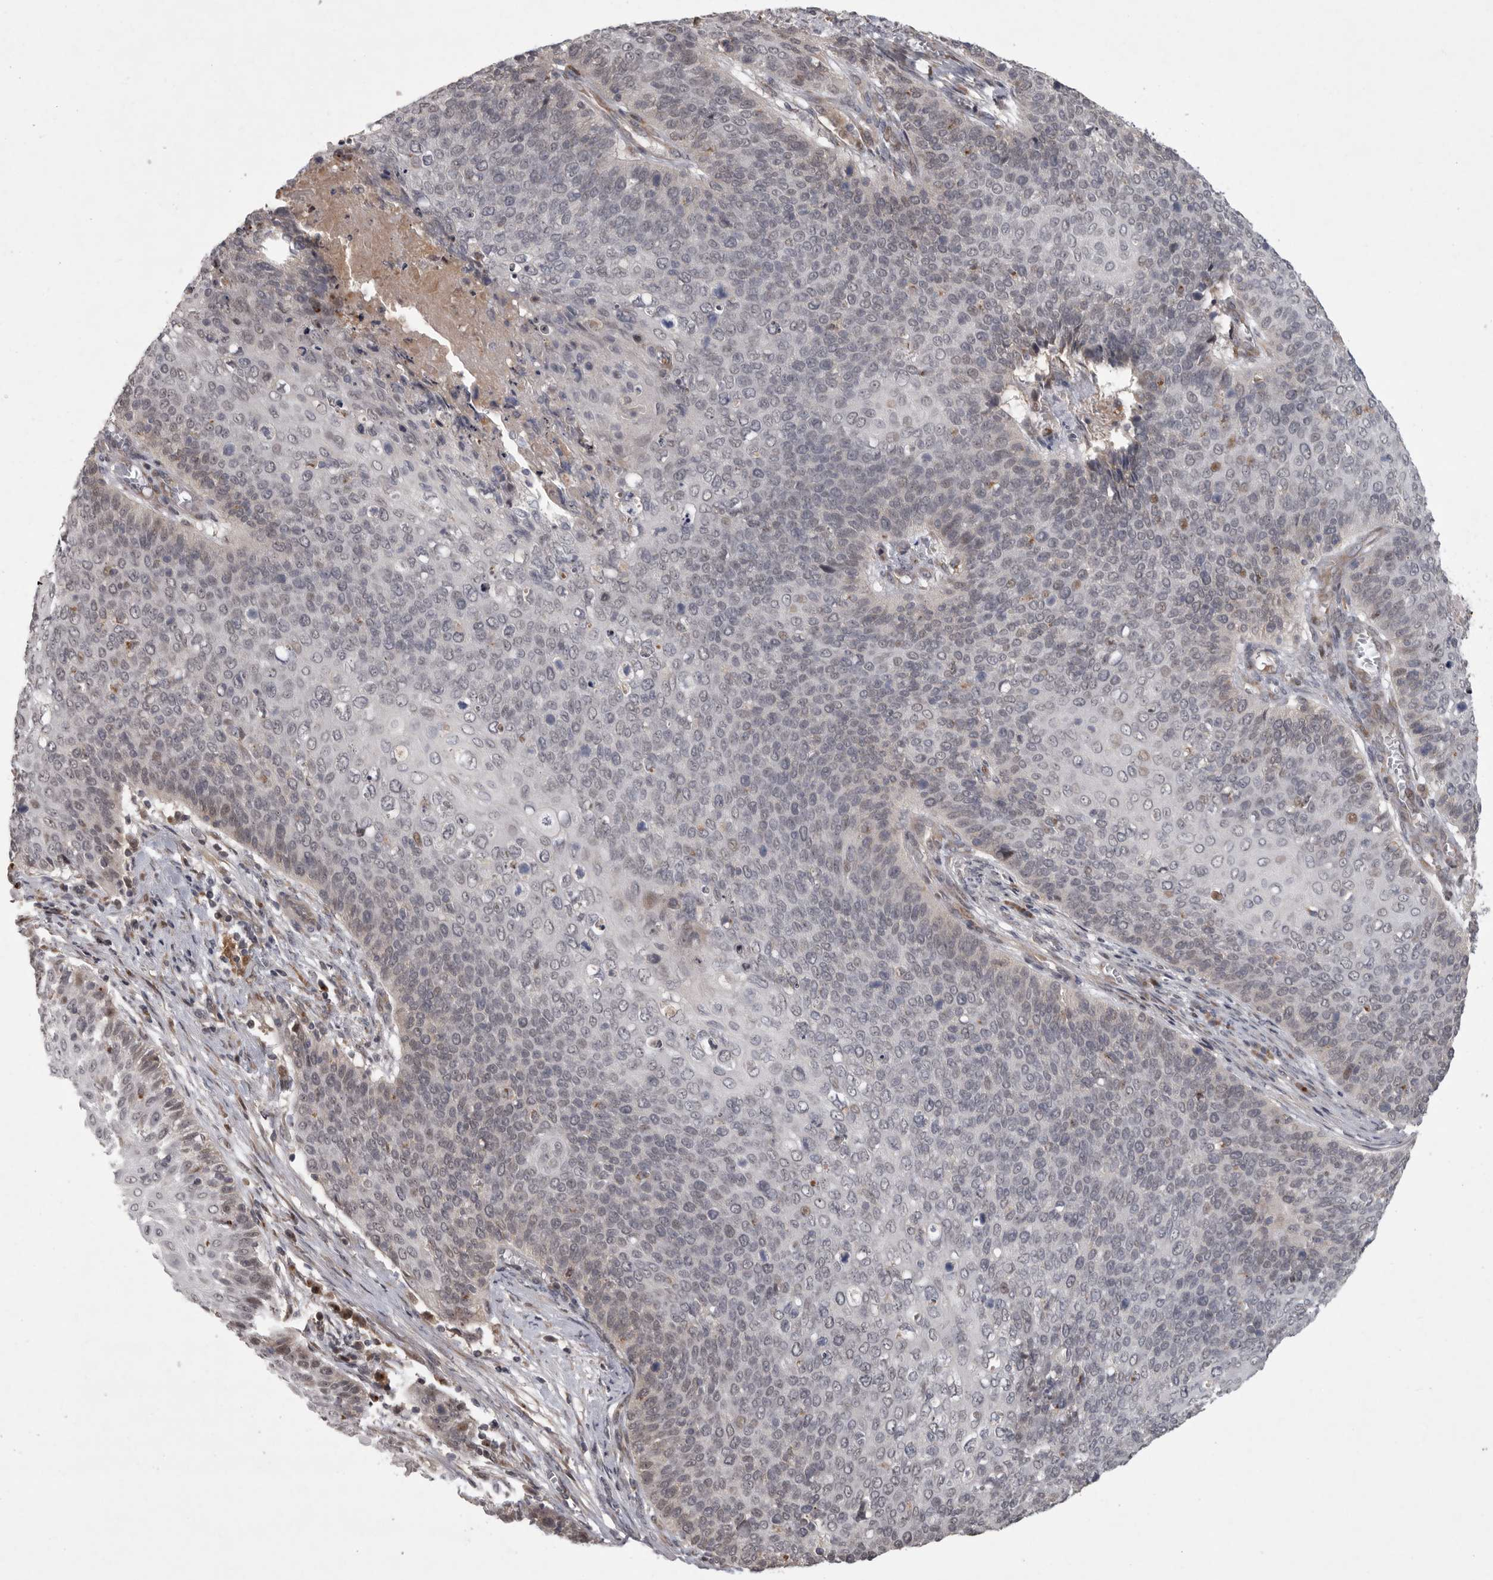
{"staining": {"intensity": "weak", "quantity": "<25%", "location": "cytoplasmic/membranous"}, "tissue": "cervical cancer", "cell_type": "Tumor cells", "image_type": "cancer", "snomed": [{"axis": "morphology", "description": "Squamous cell carcinoma, NOS"}, {"axis": "topography", "description": "Cervix"}], "caption": "This is an IHC micrograph of cervical cancer (squamous cell carcinoma). There is no positivity in tumor cells.", "gene": "MAN2A1", "patient": {"sex": "female", "age": 39}}